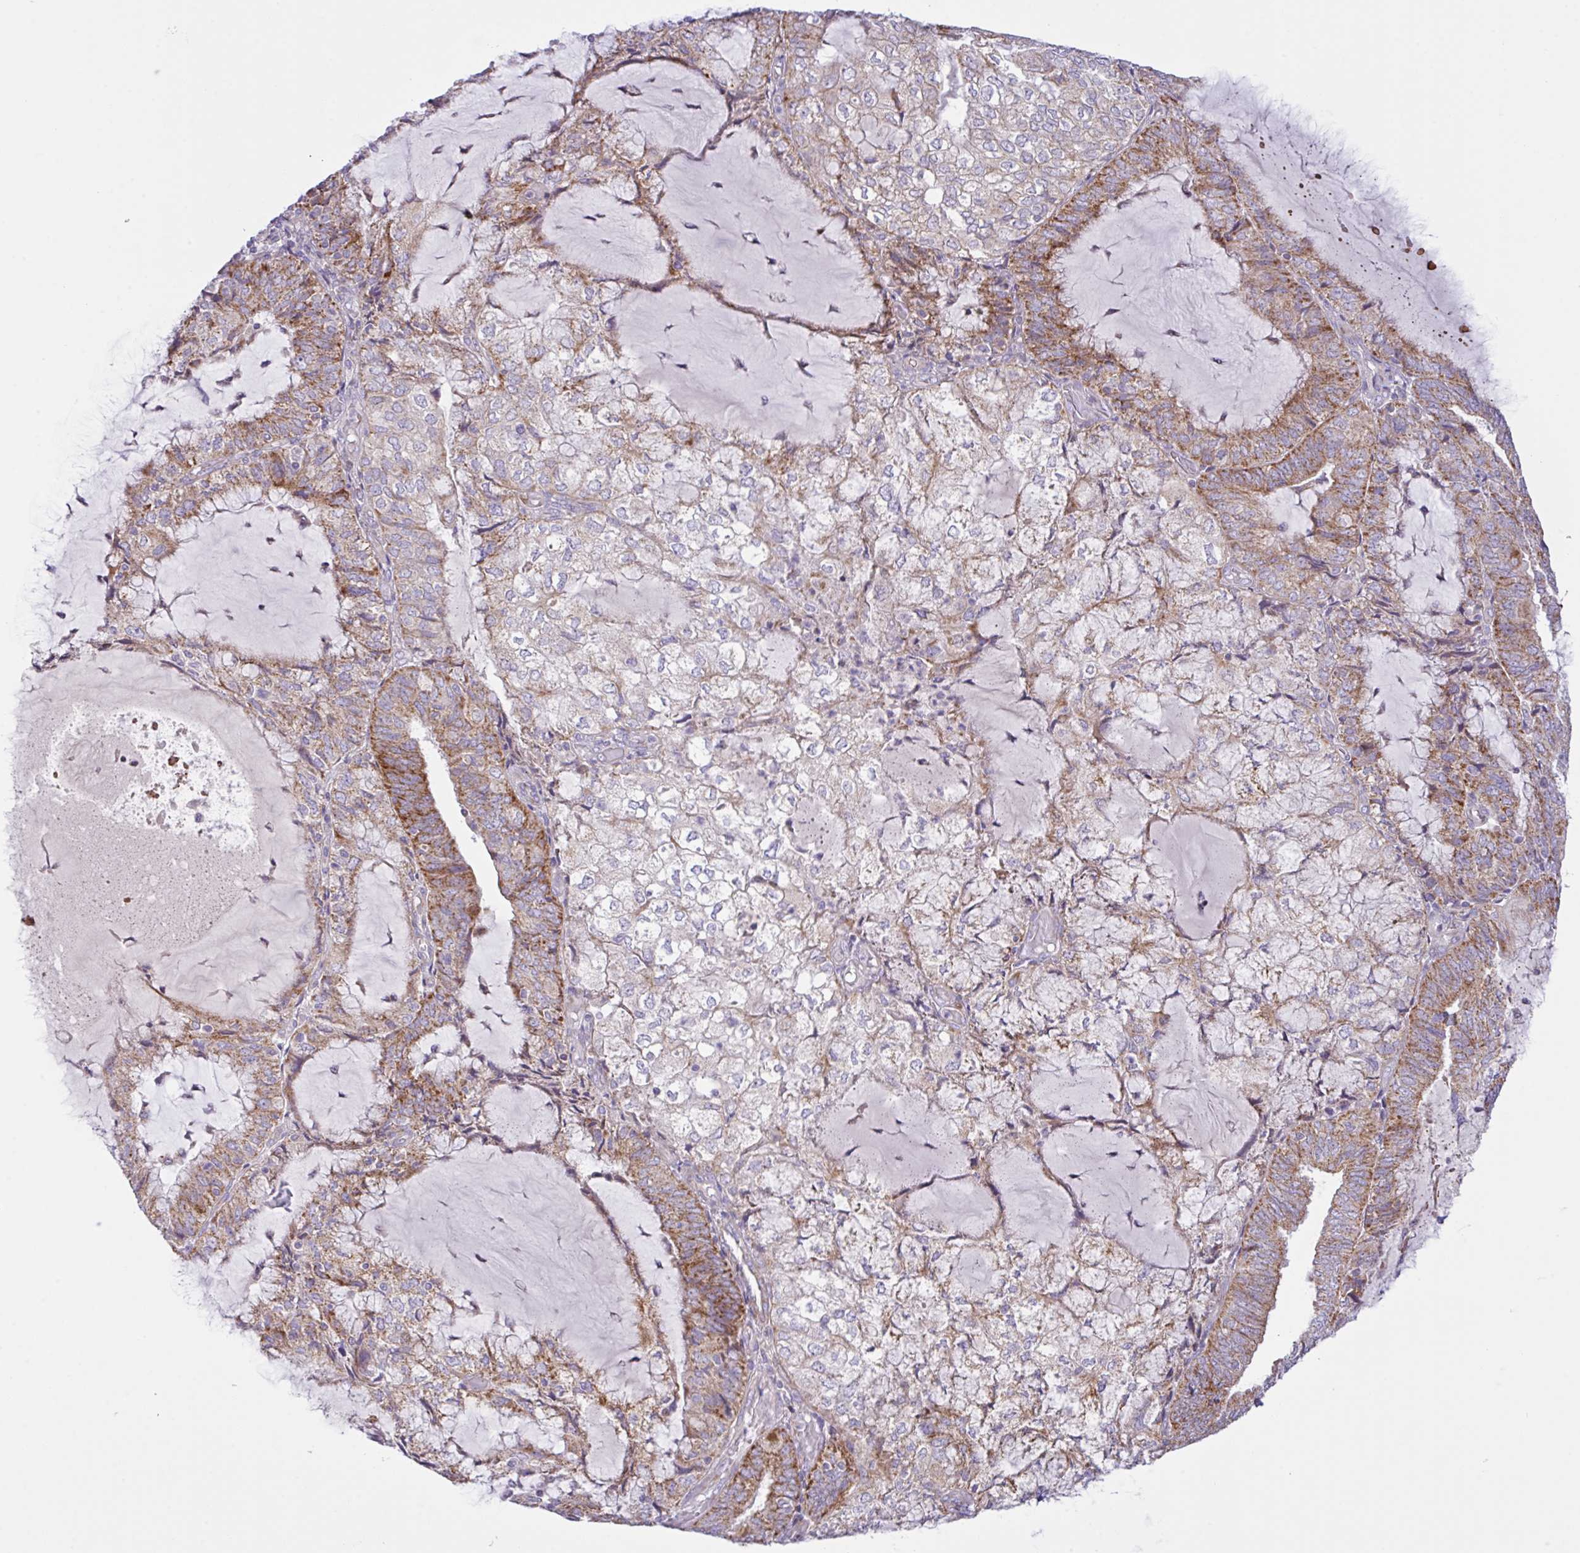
{"staining": {"intensity": "moderate", "quantity": ">75%", "location": "cytoplasmic/membranous"}, "tissue": "endometrial cancer", "cell_type": "Tumor cells", "image_type": "cancer", "snomed": [{"axis": "morphology", "description": "Adenocarcinoma, NOS"}, {"axis": "topography", "description": "Endometrium"}], "caption": "High-magnification brightfield microscopy of endometrial cancer (adenocarcinoma) stained with DAB (brown) and counterstained with hematoxylin (blue). tumor cells exhibit moderate cytoplasmic/membranous expression is present in about>75% of cells.", "gene": "CHDH", "patient": {"sex": "female", "age": 81}}